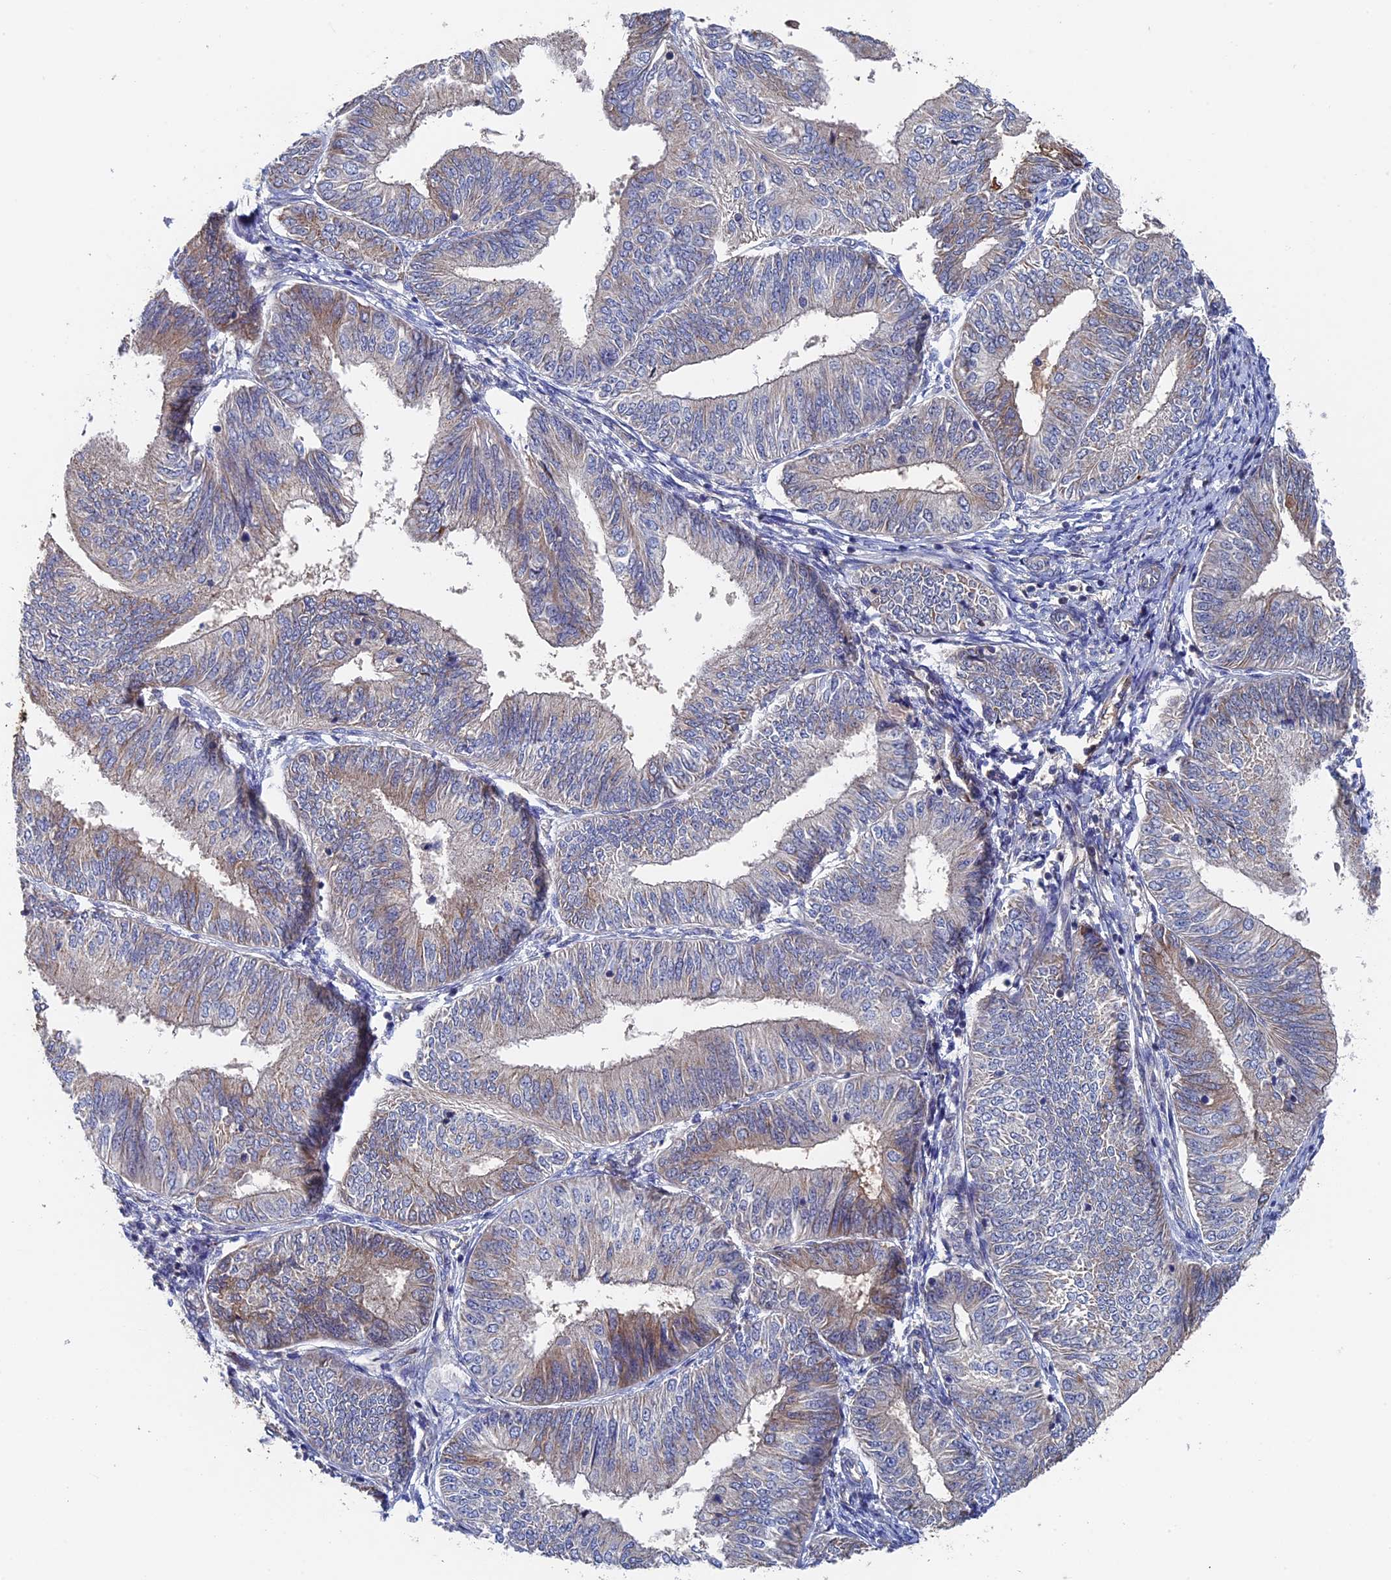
{"staining": {"intensity": "weak", "quantity": "<25%", "location": "cytoplasmic/membranous"}, "tissue": "endometrial cancer", "cell_type": "Tumor cells", "image_type": "cancer", "snomed": [{"axis": "morphology", "description": "Adenocarcinoma, NOS"}, {"axis": "topography", "description": "Endometrium"}], "caption": "This is an IHC histopathology image of human endometrial cancer (adenocarcinoma). There is no staining in tumor cells.", "gene": "RPUSD1", "patient": {"sex": "female", "age": 58}}